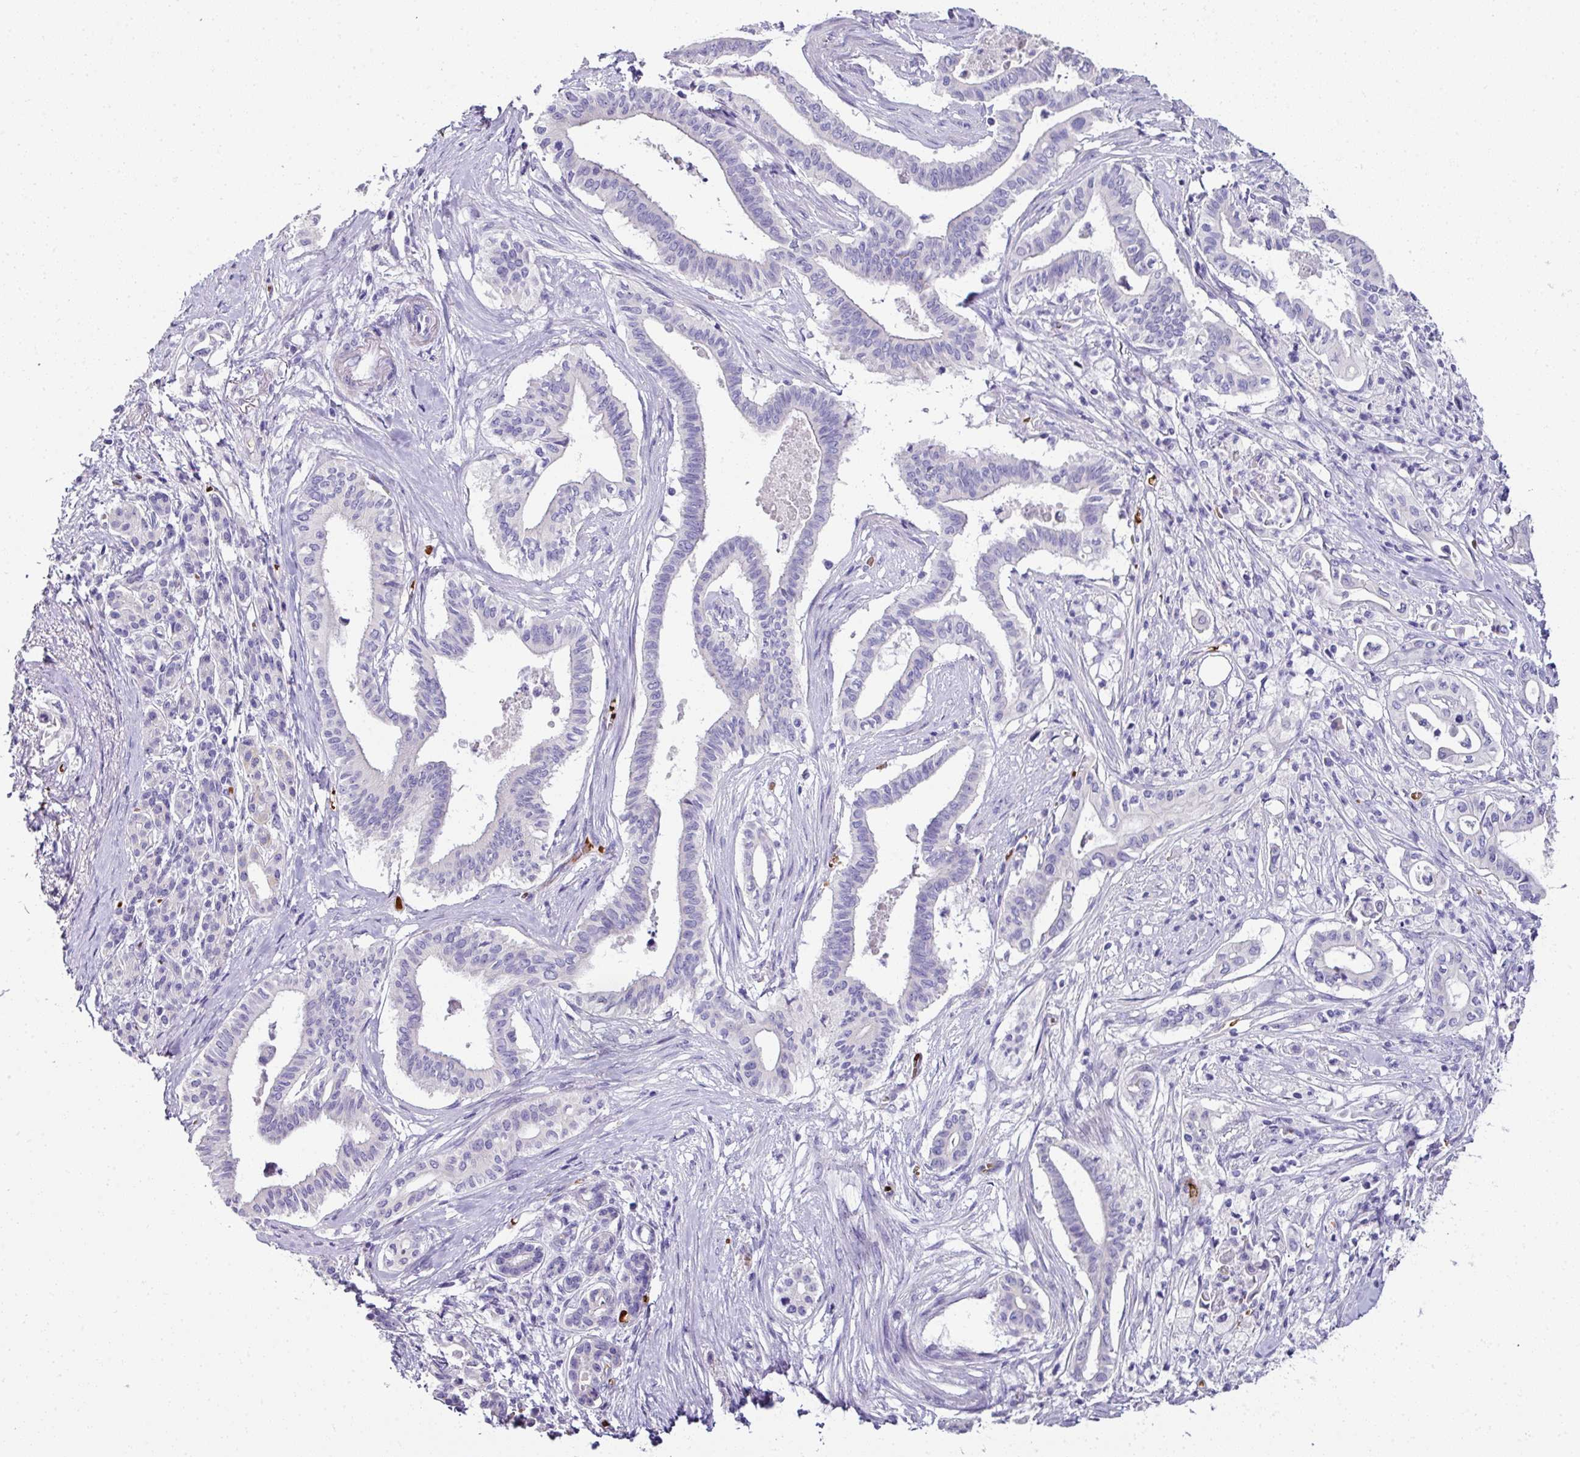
{"staining": {"intensity": "negative", "quantity": "none", "location": "none"}, "tissue": "pancreatic cancer", "cell_type": "Tumor cells", "image_type": "cancer", "snomed": [{"axis": "morphology", "description": "Adenocarcinoma, NOS"}, {"axis": "topography", "description": "Pancreas"}], "caption": "Tumor cells show no significant protein positivity in adenocarcinoma (pancreatic).", "gene": "NAPSA", "patient": {"sex": "female", "age": 77}}